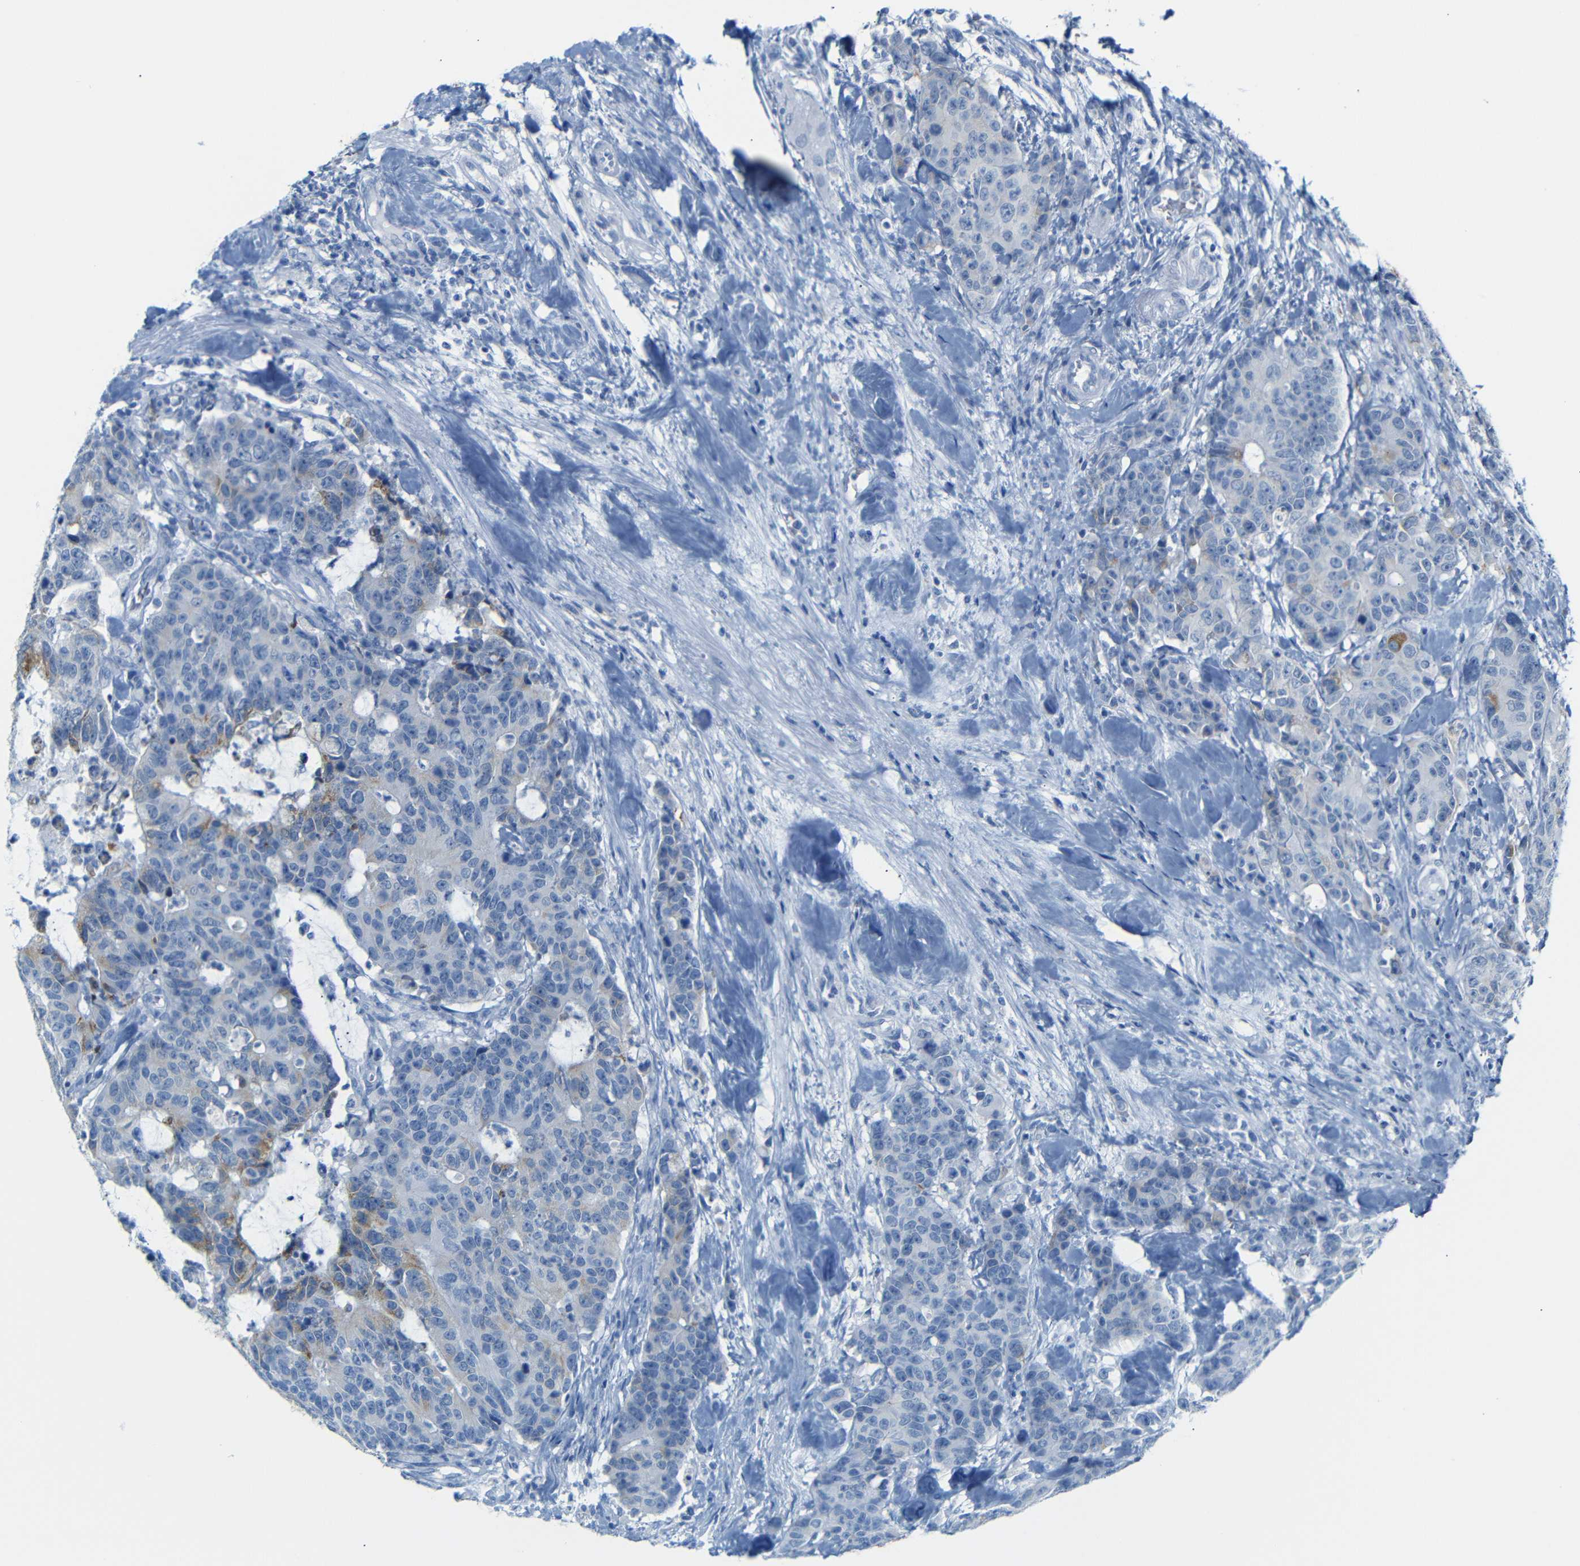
{"staining": {"intensity": "moderate", "quantity": "<25%", "location": "cytoplasmic/membranous"}, "tissue": "colorectal cancer", "cell_type": "Tumor cells", "image_type": "cancer", "snomed": [{"axis": "morphology", "description": "Adenocarcinoma, NOS"}, {"axis": "topography", "description": "Colon"}], "caption": "Colorectal cancer (adenocarcinoma) stained for a protein reveals moderate cytoplasmic/membranous positivity in tumor cells.", "gene": "DYNAP", "patient": {"sex": "female", "age": 86}}